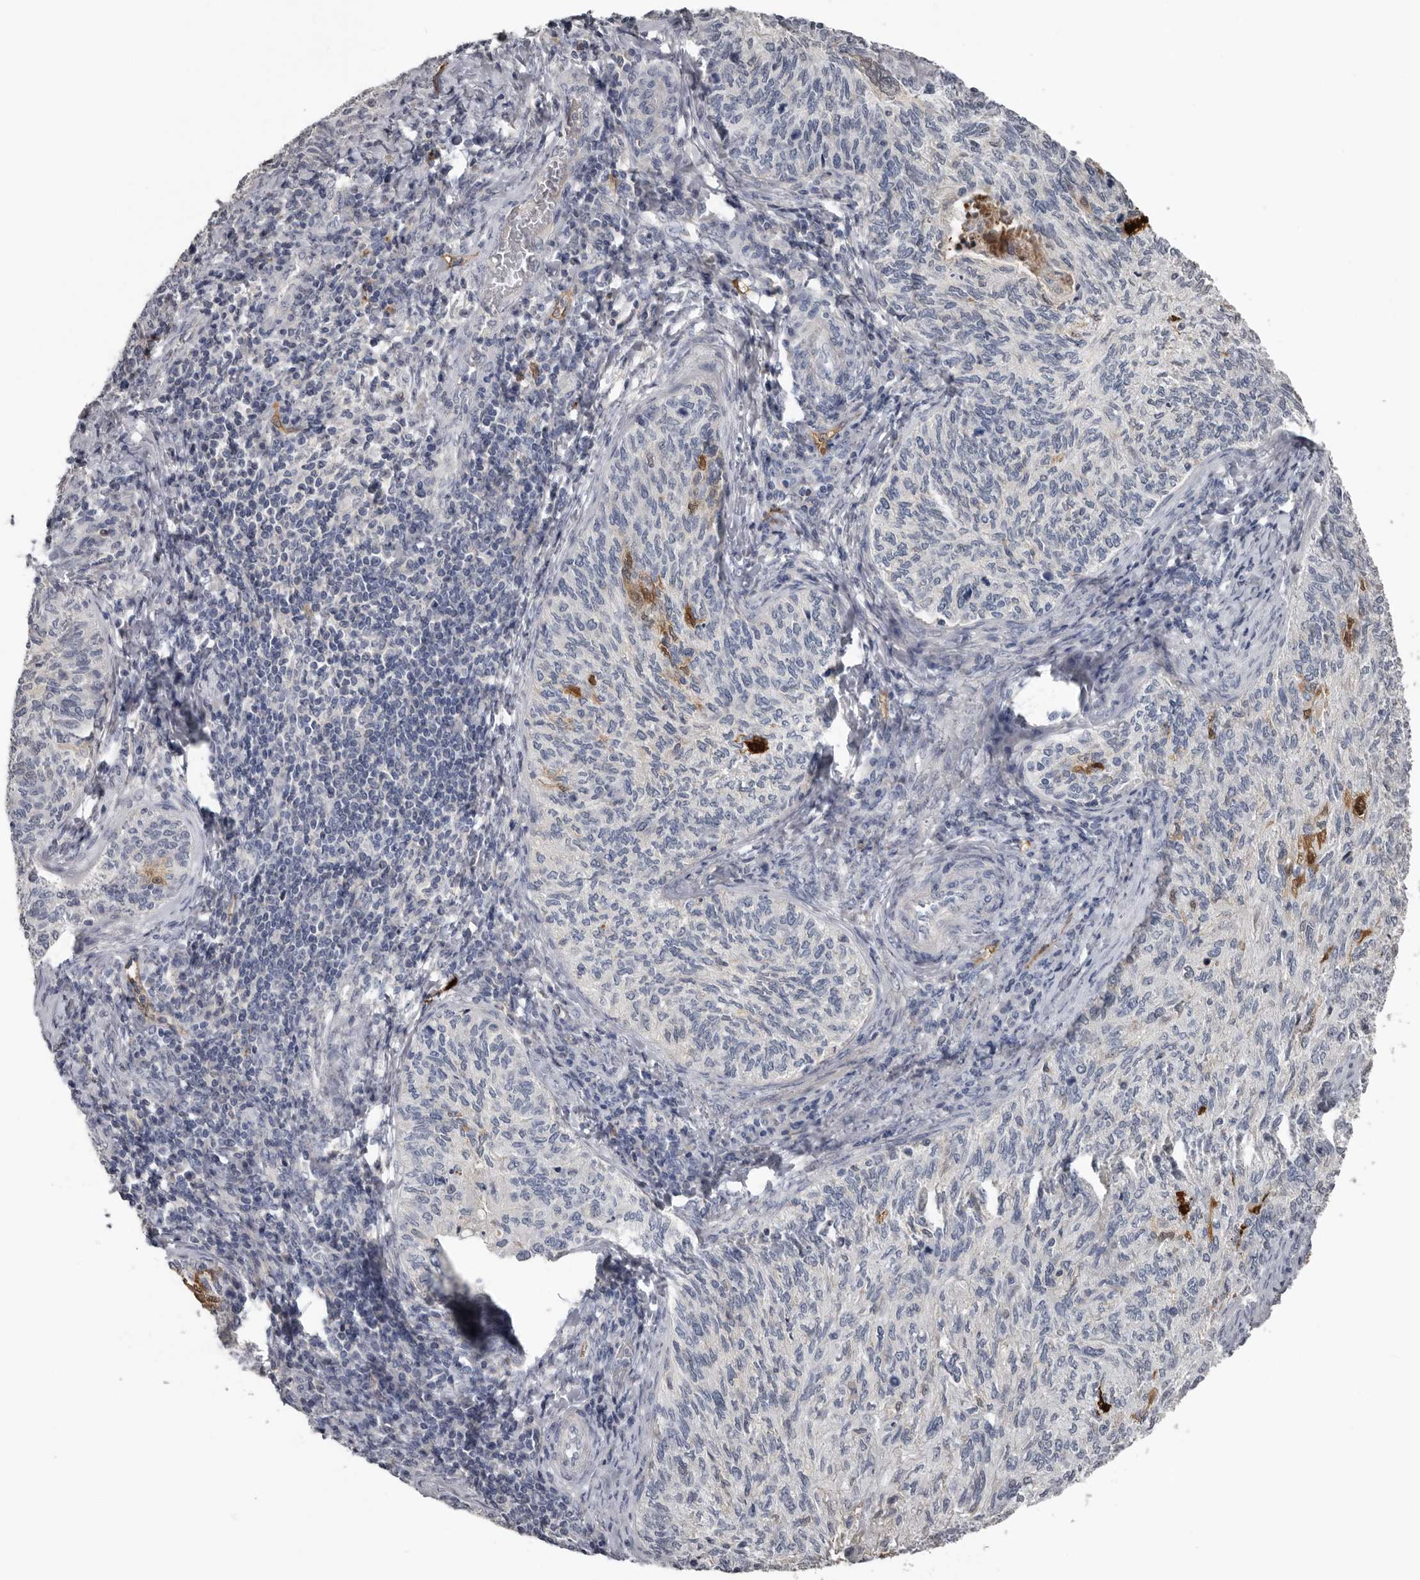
{"staining": {"intensity": "negative", "quantity": "none", "location": "none"}, "tissue": "cervical cancer", "cell_type": "Tumor cells", "image_type": "cancer", "snomed": [{"axis": "morphology", "description": "Squamous cell carcinoma, NOS"}, {"axis": "topography", "description": "Cervix"}], "caption": "Immunohistochemistry (IHC) photomicrograph of neoplastic tissue: human cervical cancer (squamous cell carcinoma) stained with DAB (3,3'-diaminobenzidine) exhibits no significant protein expression in tumor cells.", "gene": "FABP7", "patient": {"sex": "female", "age": 30}}